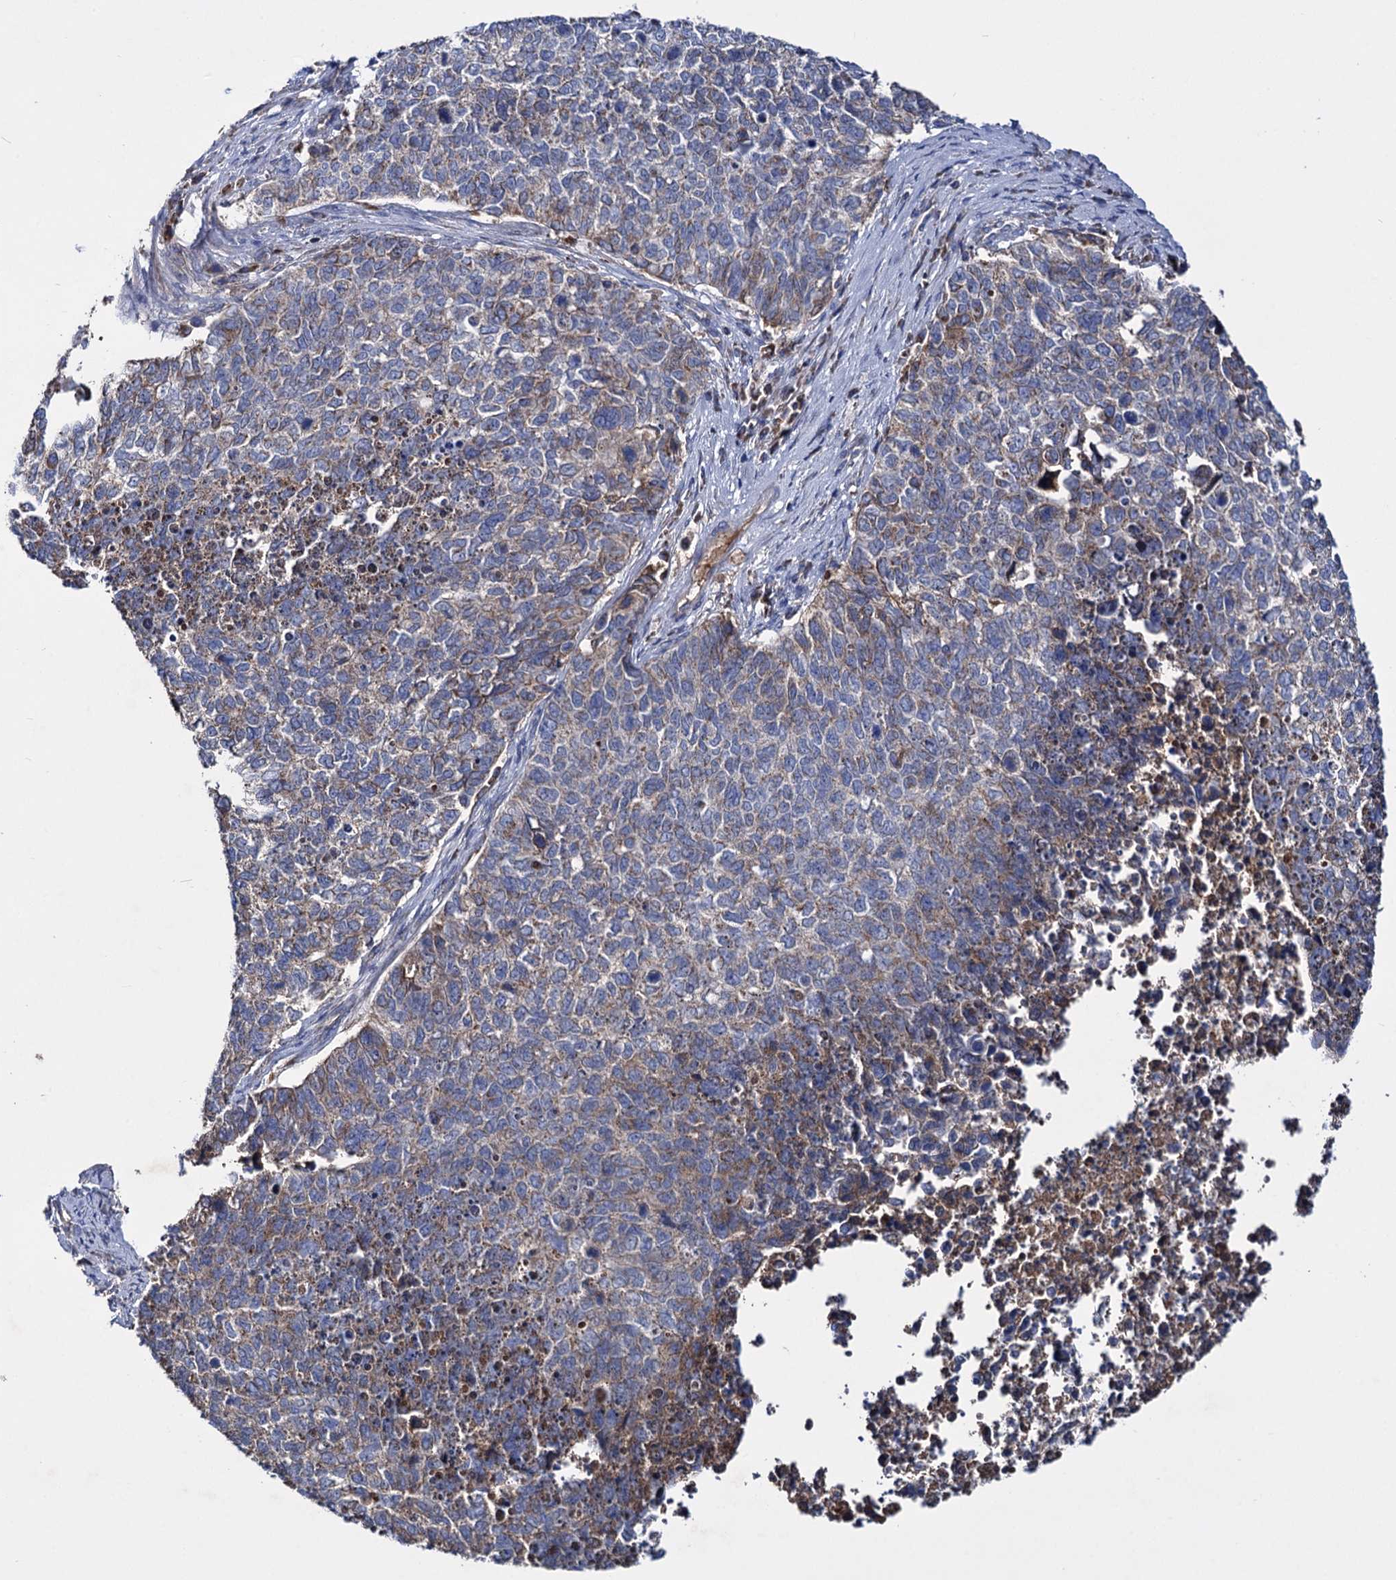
{"staining": {"intensity": "weak", "quantity": "25%-75%", "location": "cytoplasmic/membranous"}, "tissue": "cervical cancer", "cell_type": "Tumor cells", "image_type": "cancer", "snomed": [{"axis": "morphology", "description": "Squamous cell carcinoma, NOS"}, {"axis": "topography", "description": "Cervix"}], "caption": "This image reveals immunohistochemistry (IHC) staining of human cervical cancer (squamous cell carcinoma), with low weak cytoplasmic/membranous staining in about 25%-75% of tumor cells.", "gene": "CLPB", "patient": {"sex": "female", "age": 63}}